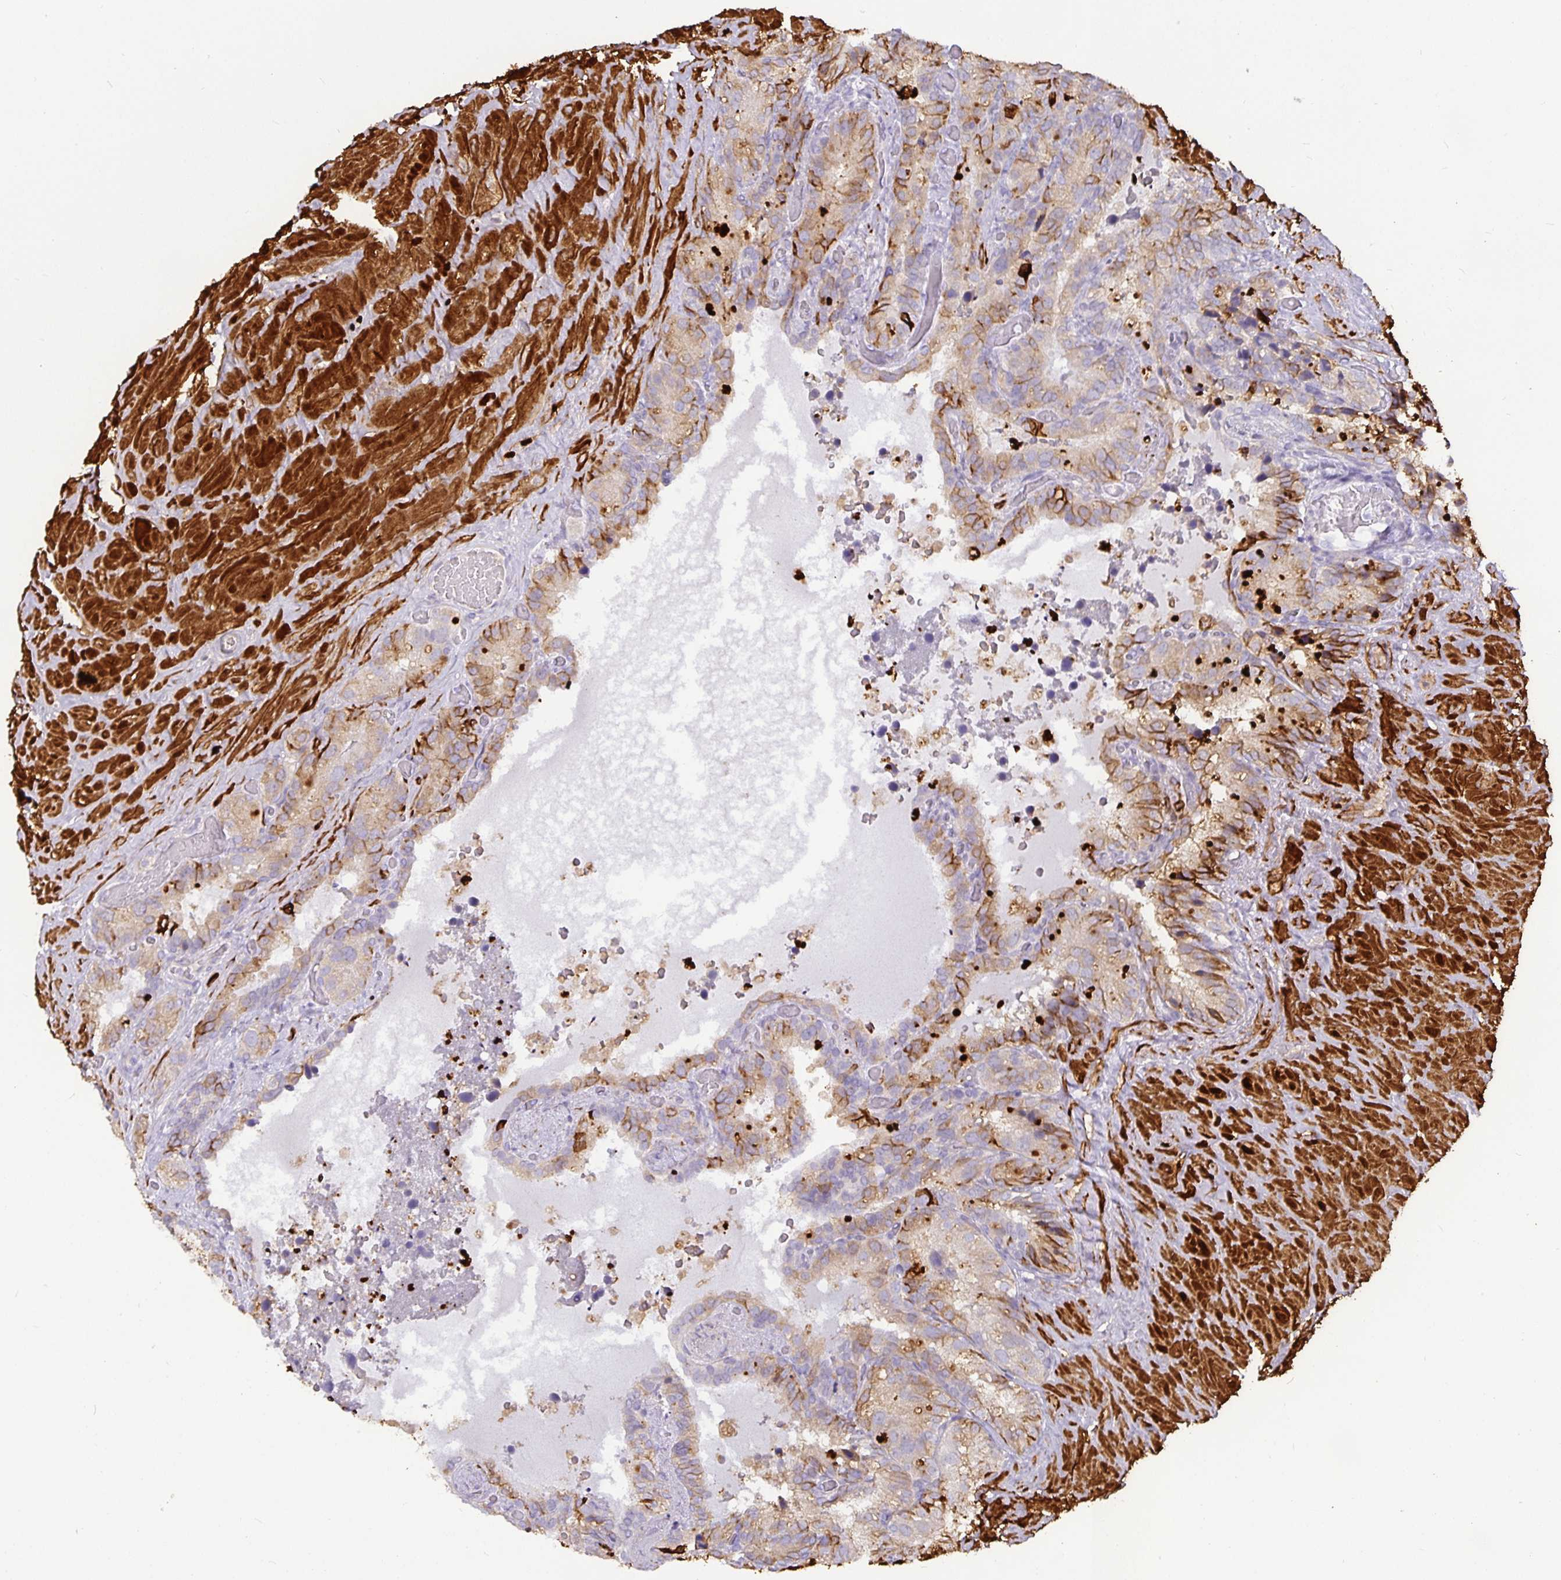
{"staining": {"intensity": "moderate", "quantity": "<25%", "location": "cytoplasmic/membranous"}, "tissue": "seminal vesicle", "cell_type": "Glandular cells", "image_type": "normal", "snomed": [{"axis": "morphology", "description": "Normal tissue, NOS"}, {"axis": "topography", "description": "Seminal veicle"}], "caption": "Protein expression analysis of unremarkable human seminal vesicle reveals moderate cytoplasmic/membranous positivity in approximately <25% of glandular cells.", "gene": "CA12", "patient": {"sex": "male", "age": 60}}